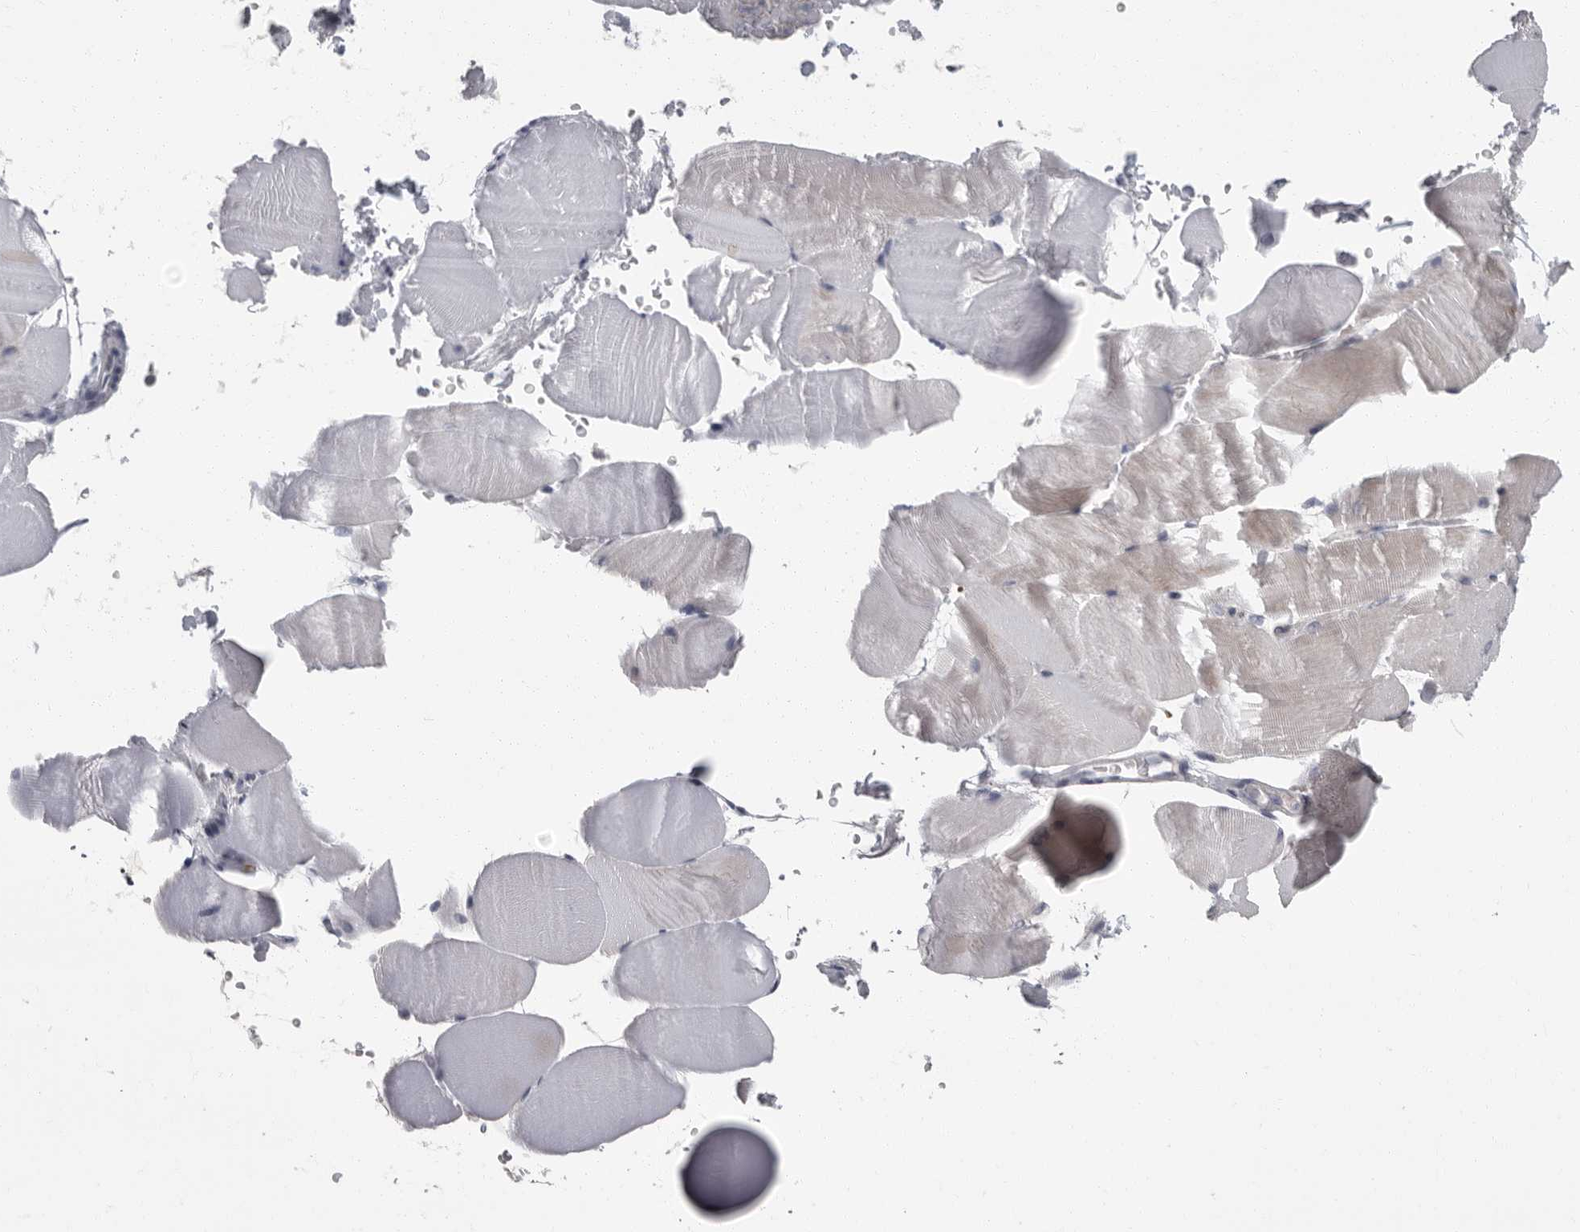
{"staining": {"intensity": "negative", "quantity": "none", "location": "none"}, "tissue": "skeletal muscle", "cell_type": "Myocytes", "image_type": "normal", "snomed": [{"axis": "morphology", "description": "Normal tissue, NOS"}, {"axis": "topography", "description": "Skeletal muscle"}, {"axis": "topography", "description": "Parathyroid gland"}], "caption": "A micrograph of human skeletal muscle is negative for staining in myocytes. (DAB (3,3'-diaminobenzidine) immunohistochemistry (IHC) visualized using brightfield microscopy, high magnification).", "gene": "SLC25A39", "patient": {"sex": "female", "age": 37}}